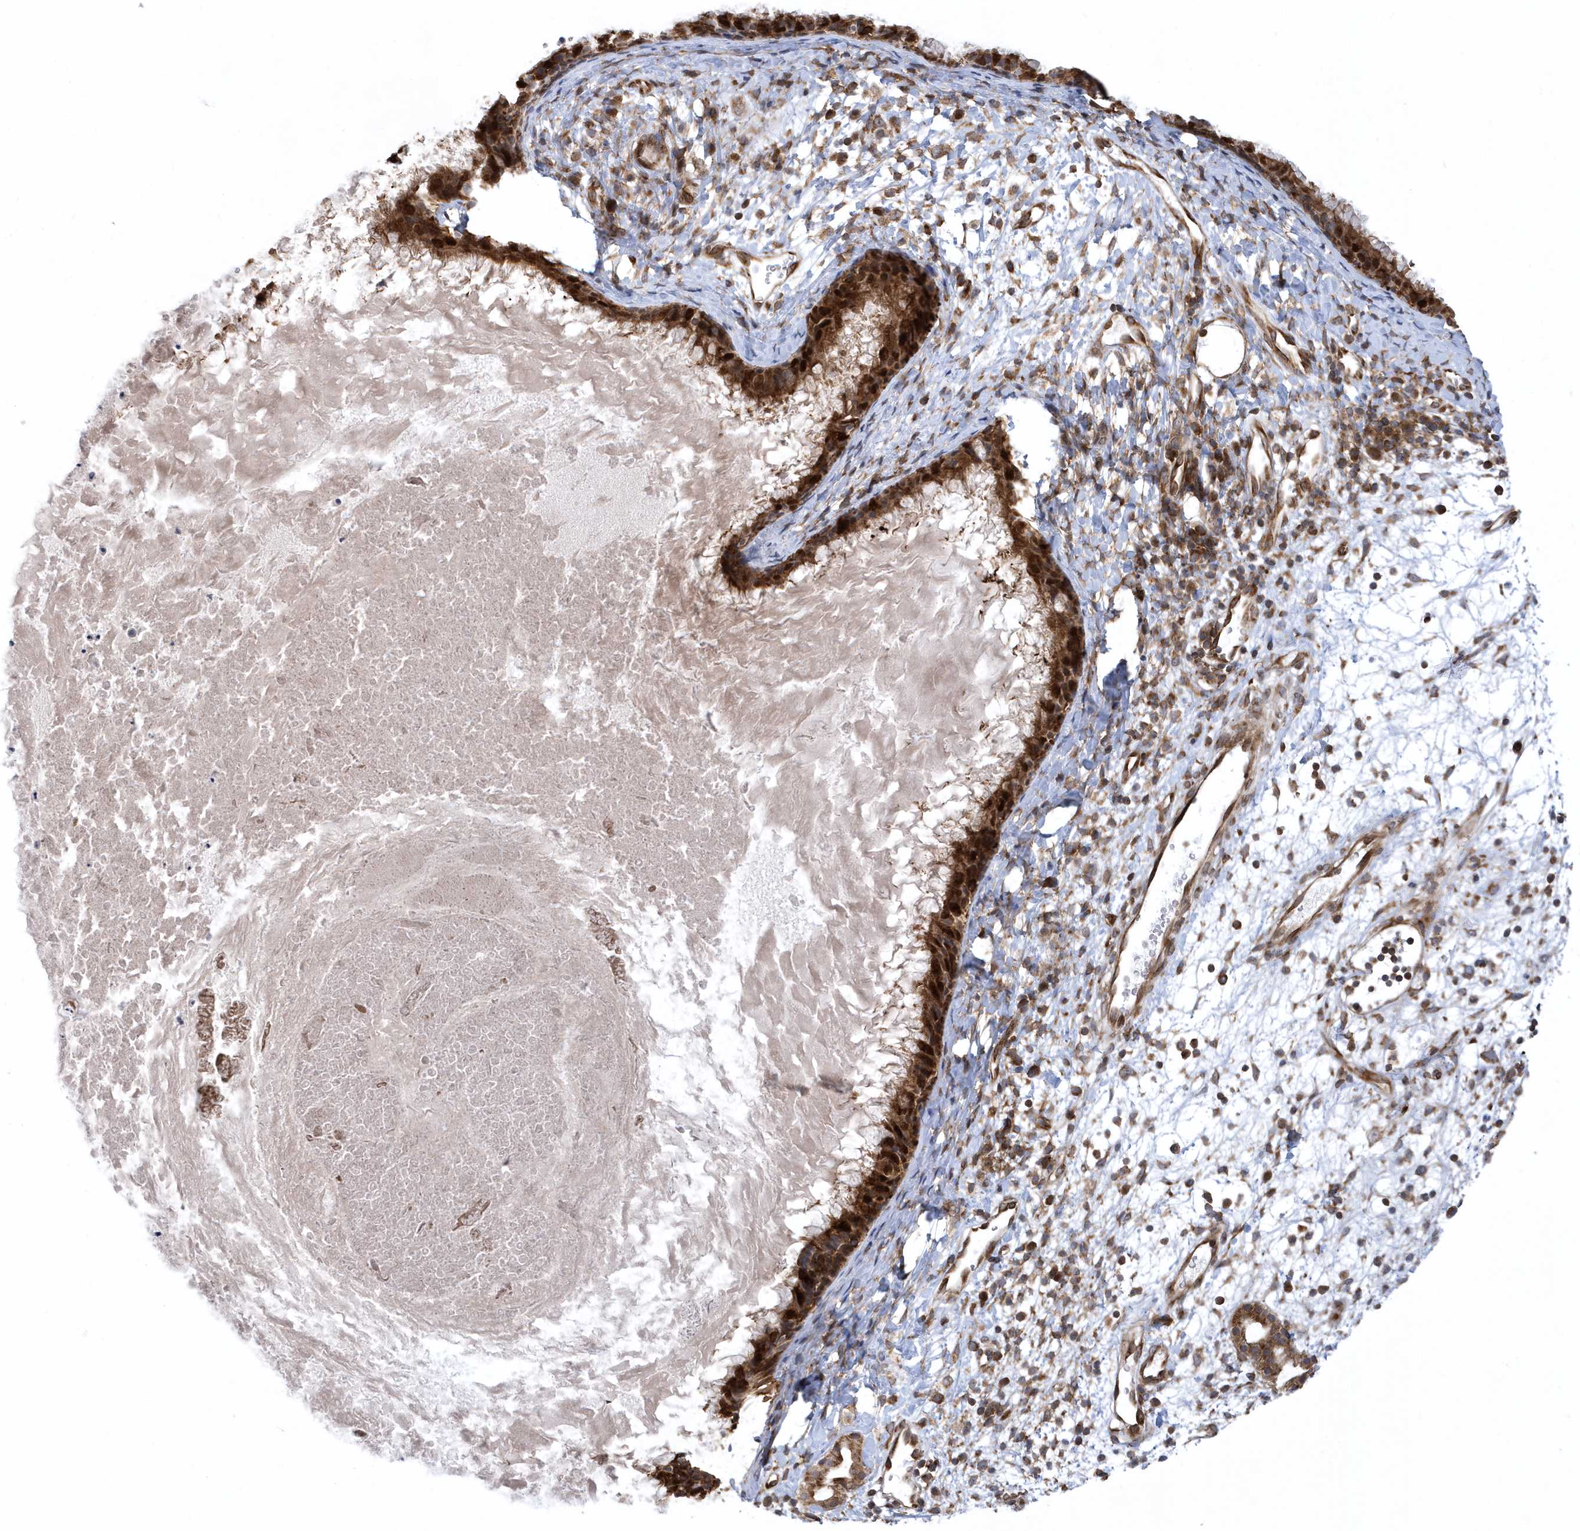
{"staining": {"intensity": "strong", "quantity": ">75%", "location": "cytoplasmic/membranous,nuclear"}, "tissue": "nasopharynx", "cell_type": "Respiratory epithelial cells", "image_type": "normal", "snomed": [{"axis": "morphology", "description": "Normal tissue, NOS"}, {"axis": "topography", "description": "Nasopharynx"}], "caption": "This photomicrograph demonstrates immunohistochemistry staining of benign human nasopharynx, with high strong cytoplasmic/membranous,nuclear positivity in approximately >75% of respiratory epithelial cells.", "gene": "PHF1", "patient": {"sex": "male", "age": 22}}